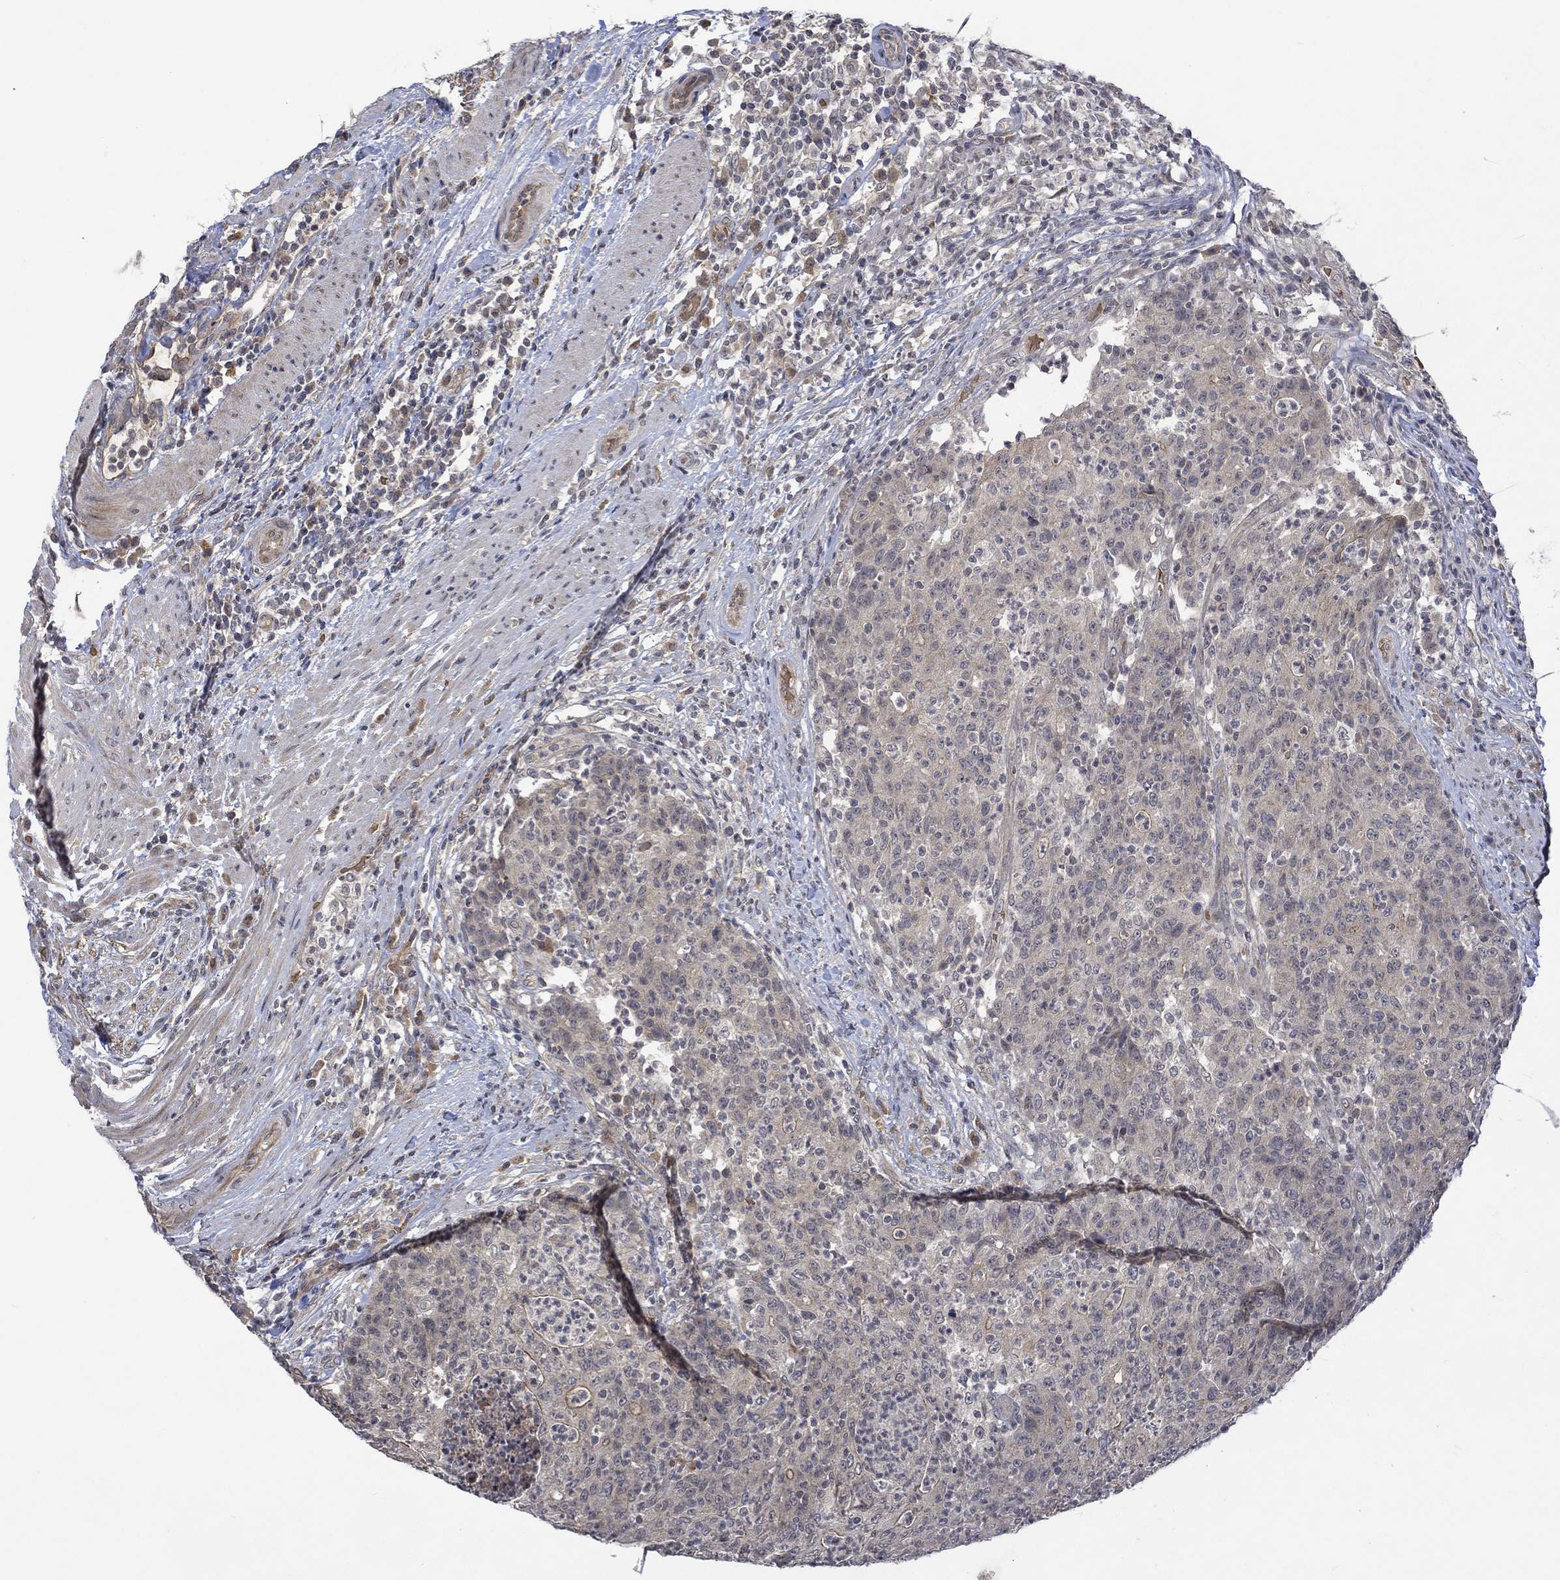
{"staining": {"intensity": "moderate", "quantity": "<25%", "location": "cytoplasmic/membranous"}, "tissue": "colorectal cancer", "cell_type": "Tumor cells", "image_type": "cancer", "snomed": [{"axis": "morphology", "description": "Adenocarcinoma, NOS"}, {"axis": "topography", "description": "Colon"}], "caption": "A brown stain labels moderate cytoplasmic/membranous staining of a protein in adenocarcinoma (colorectal) tumor cells.", "gene": "GRIN2D", "patient": {"sex": "male", "age": 70}}